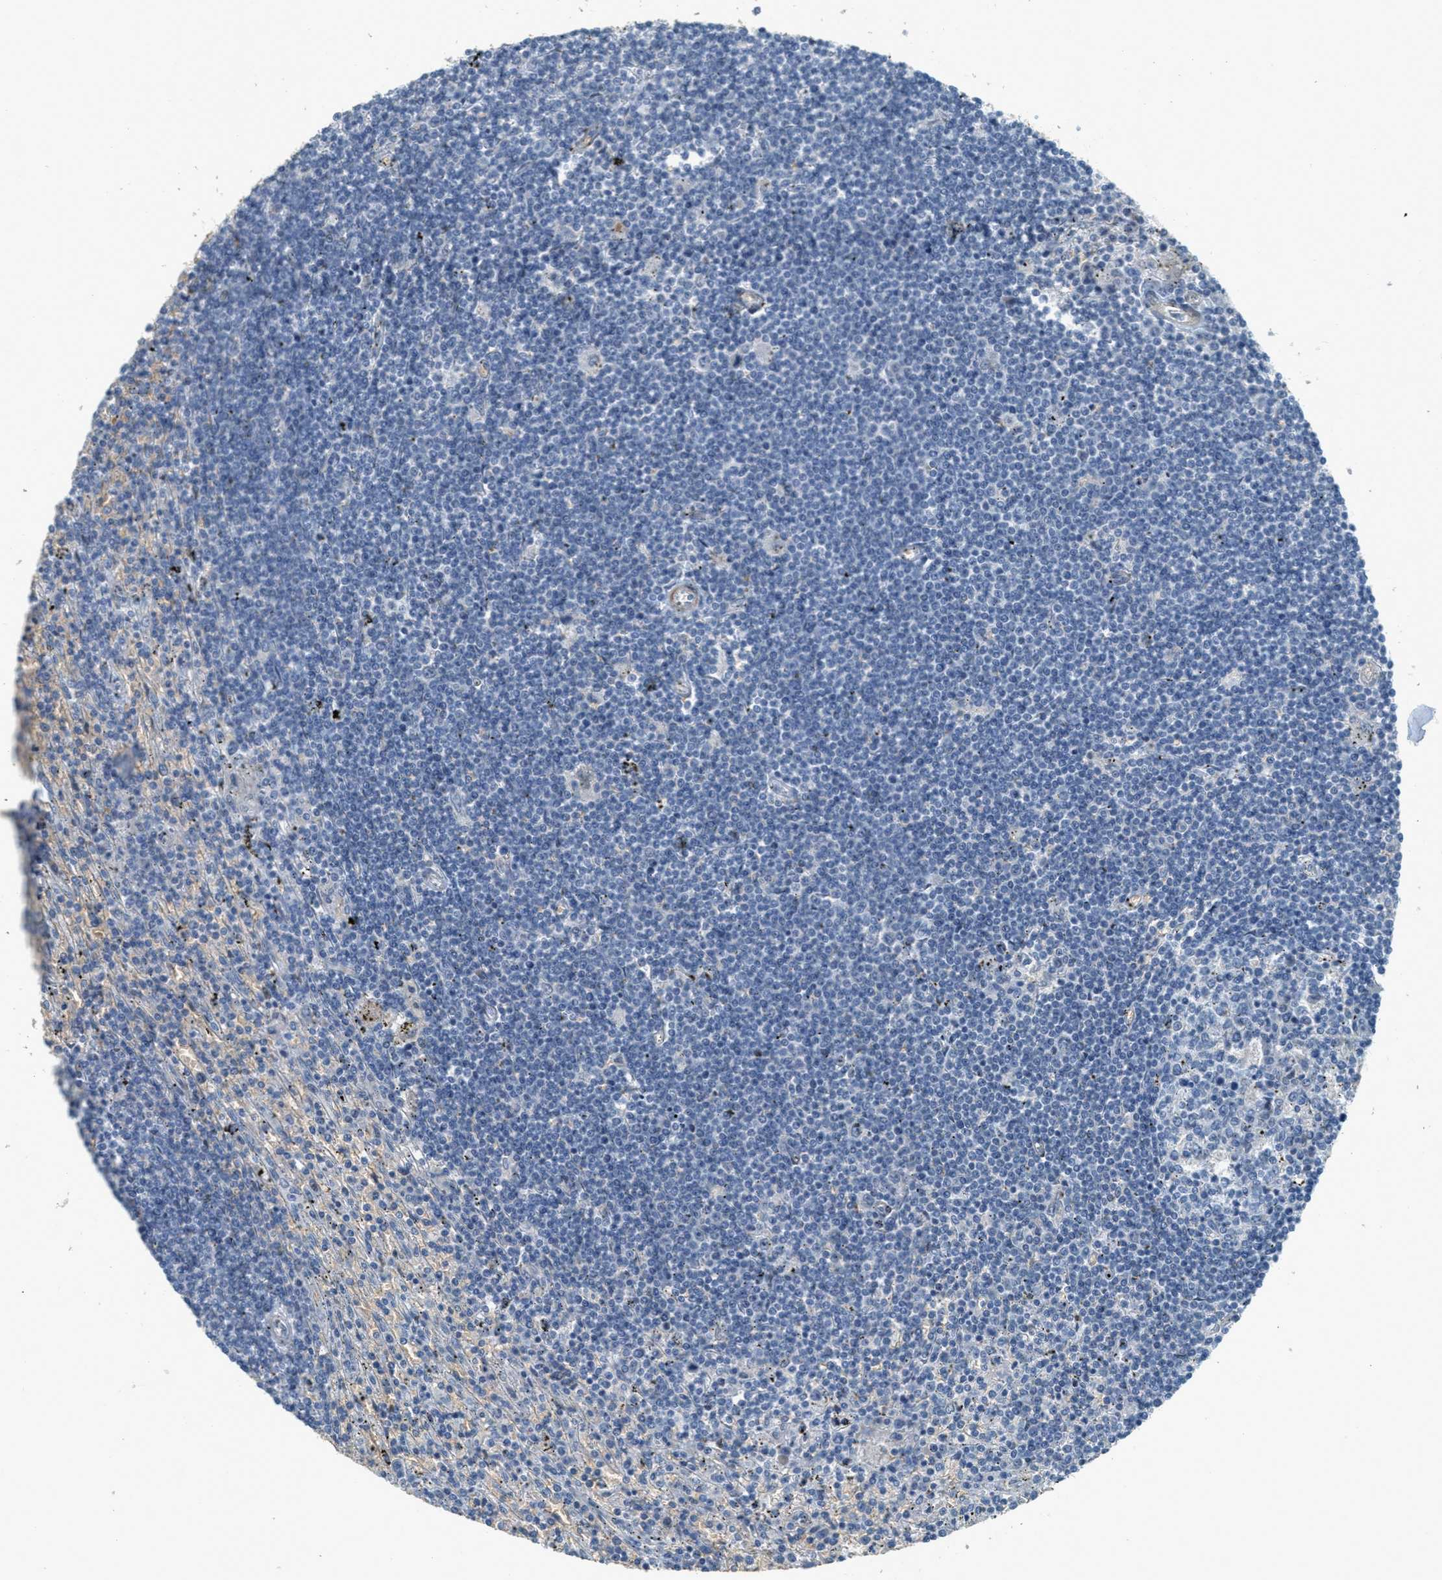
{"staining": {"intensity": "negative", "quantity": "none", "location": "none"}, "tissue": "lymphoma", "cell_type": "Tumor cells", "image_type": "cancer", "snomed": [{"axis": "morphology", "description": "Malignant lymphoma, non-Hodgkin's type, Low grade"}, {"axis": "topography", "description": "Spleen"}], "caption": "Histopathology image shows no significant protein expression in tumor cells of low-grade malignant lymphoma, non-Hodgkin's type.", "gene": "MRS2", "patient": {"sex": "male", "age": 76}}